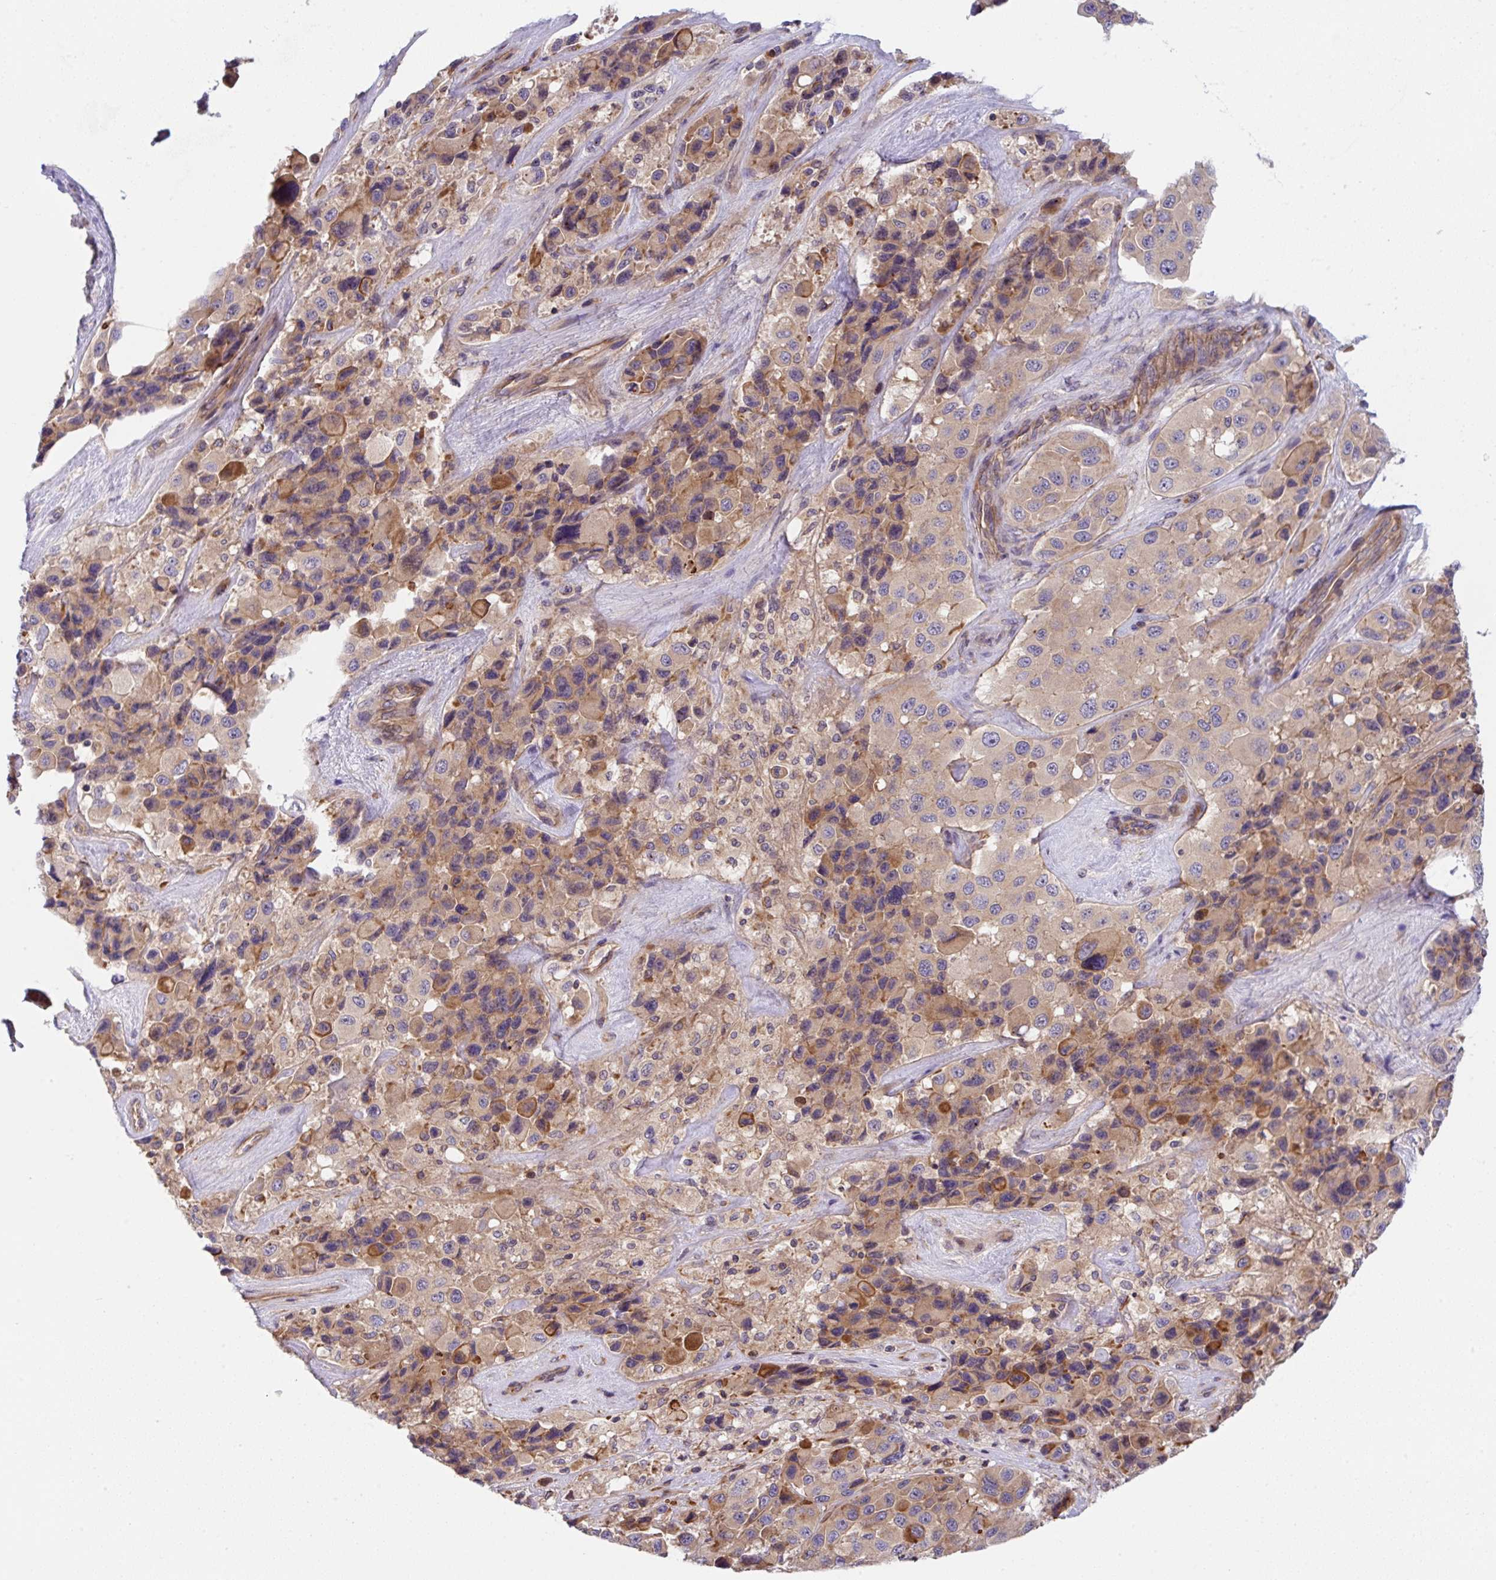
{"staining": {"intensity": "moderate", "quantity": "<25%", "location": "cytoplasmic/membranous"}, "tissue": "melanoma", "cell_type": "Tumor cells", "image_type": "cancer", "snomed": [{"axis": "morphology", "description": "Malignant melanoma, Metastatic site"}, {"axis": "topography", "description": "Lymph node"}], "caption": "Protein analysis of melanoma tissue demonstrates moderate cytoplasmic/membranous expression in about <25% of tumor cells.", "gene": "APOBEC3D", "patient": {"sex": "female", "age": 65}}